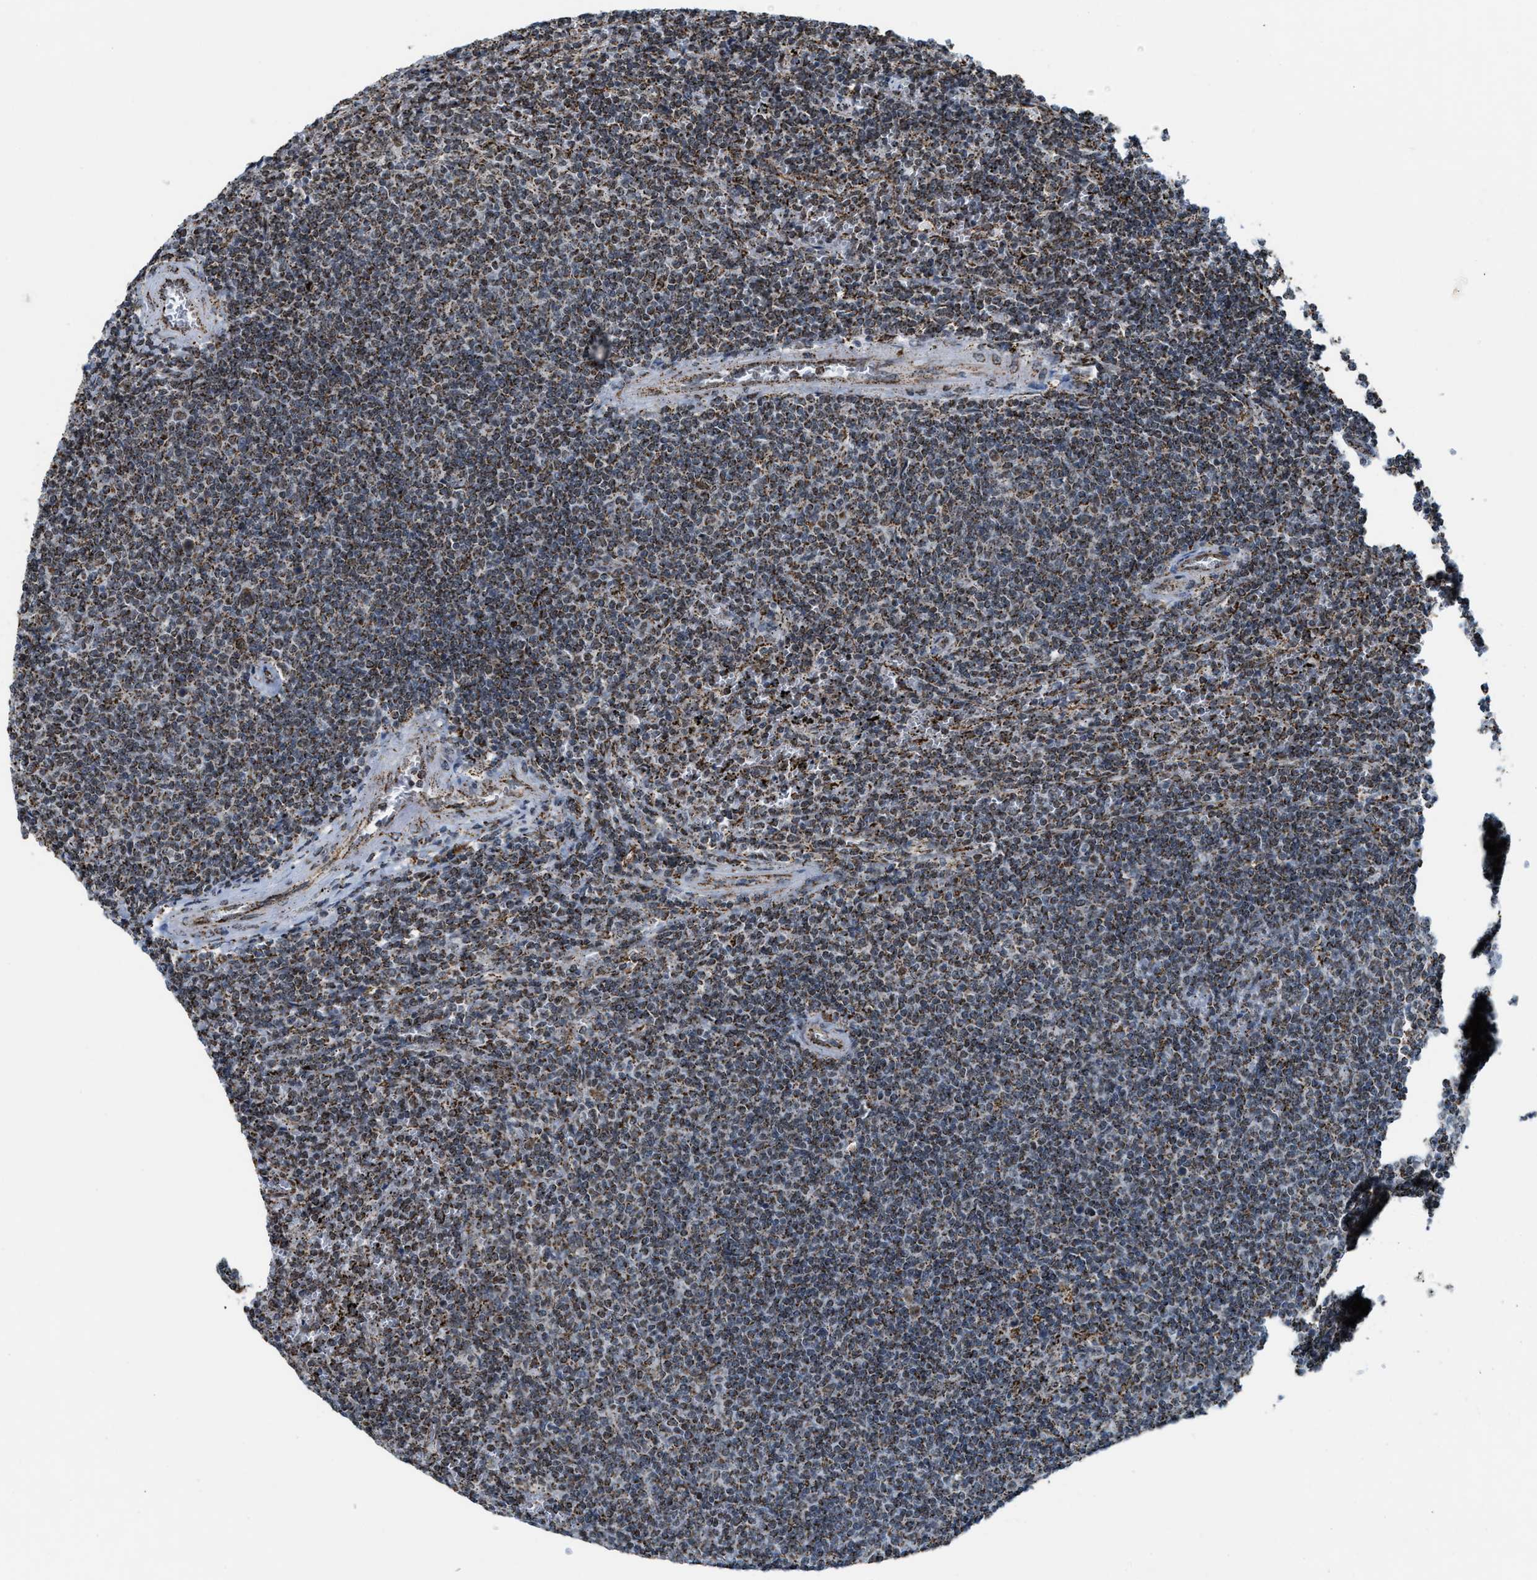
{"staining": {"intensity": "moderate", "quantity": ">75%", "location": "cytoplasmic/membranous"}, "tissue": "lymphoma", "cell_type": "Tumor cells", "image_type": "cancer", "snomed": [{"axis": "morphology", "description": "Malignant lymphoma, non-Hodgkin's type, Low grade"}, {"axis": "topography", "description": "Spleen"}], "caption": "Approximately >75% of tumor cells in malignant lymphoma, non-Hodgkin's type (low-grade) exhibit moderate cytoplasmic/membranous protein positivity as visualized by brown immunohistochemical staining.", "gene": "HIBADH", "patient": {"sex": "female", "age": 50}}